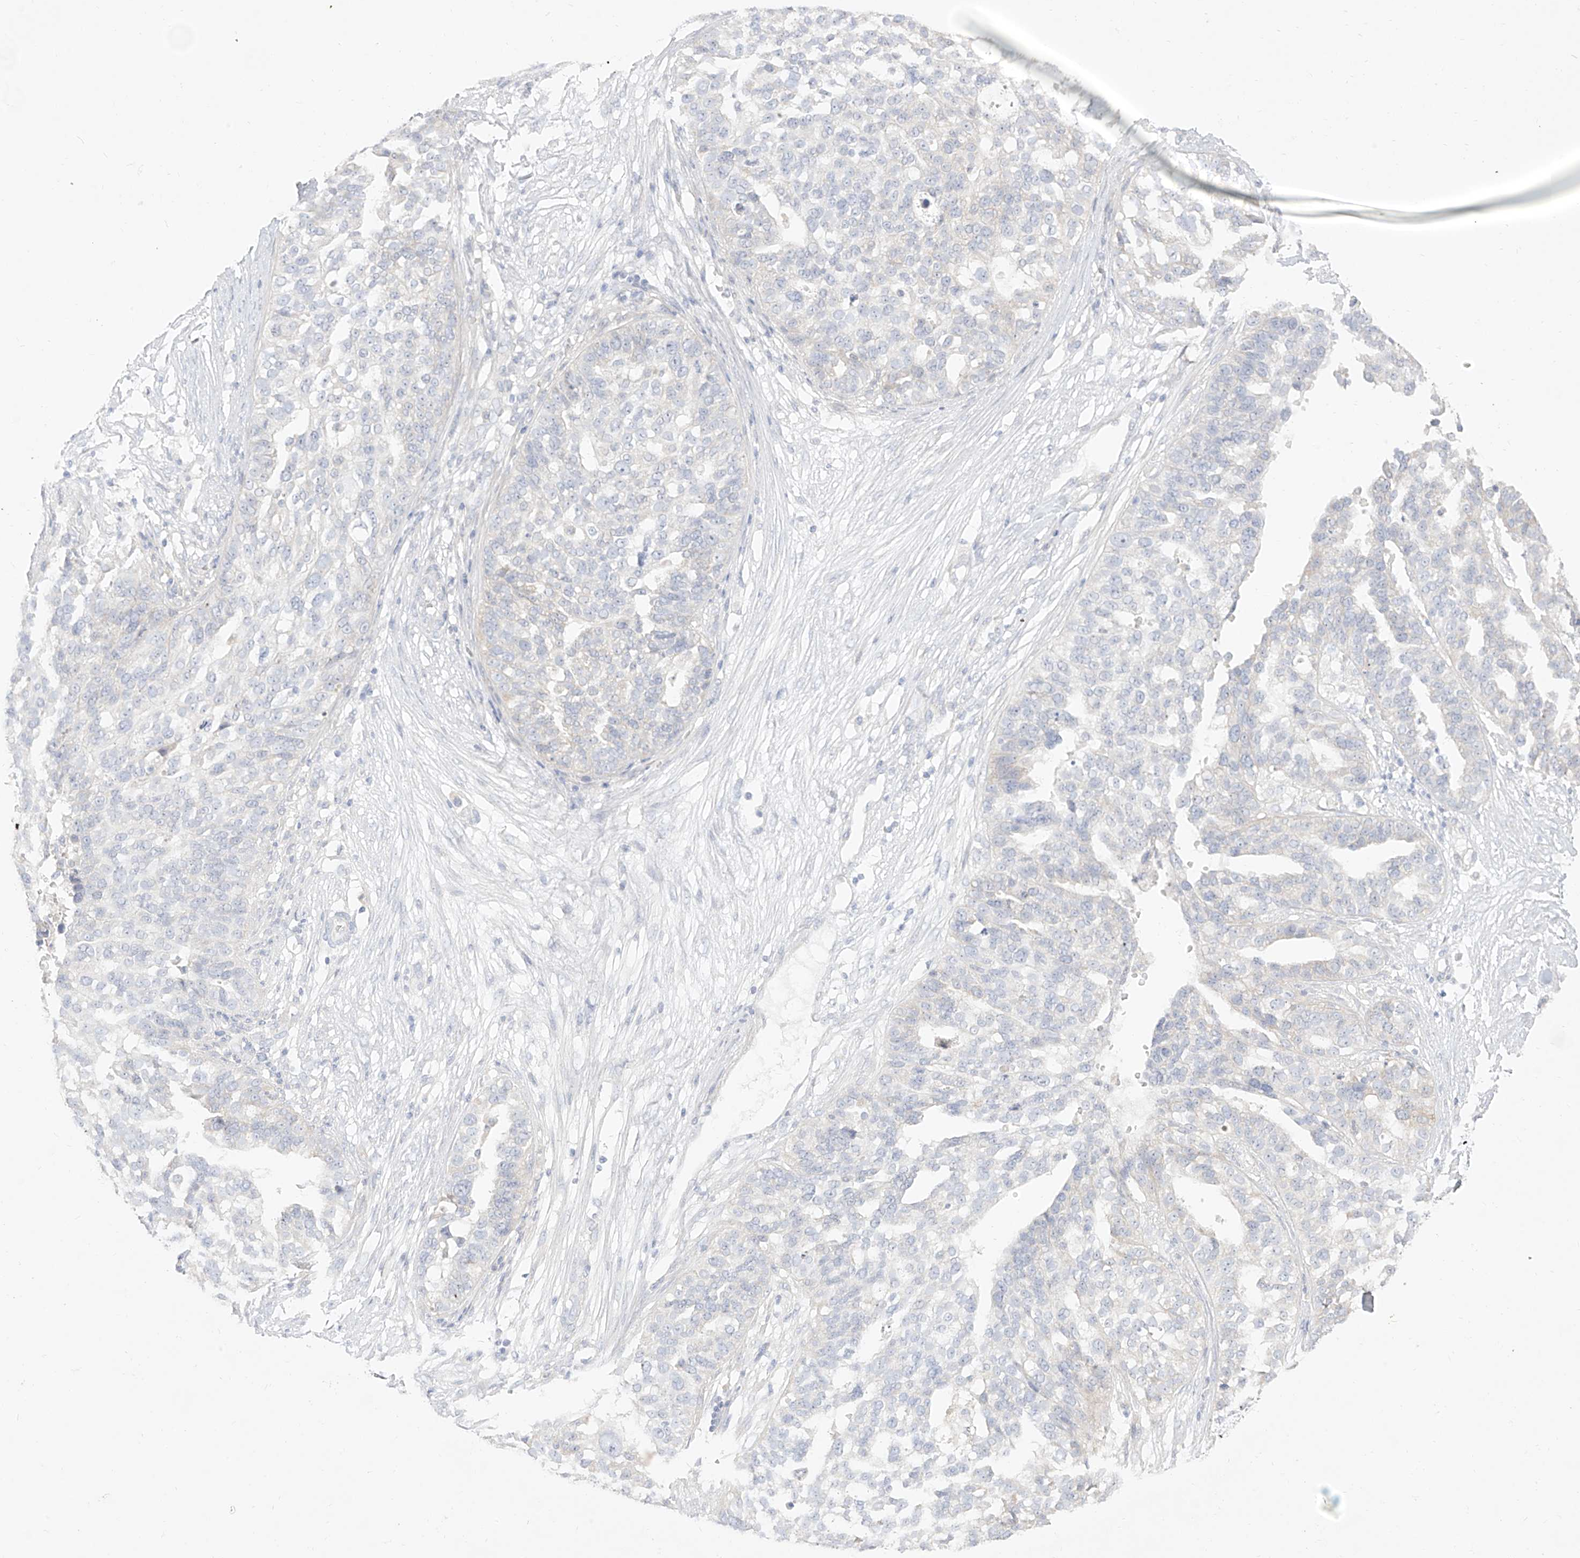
{"staining": {"intensity": "negative", "quantity": "none", "location": "none"}, "tissue": "ovarian cancer", "cell_type": "Tumor cells", "image_type": "cancer", "snomed": [{"axis": "morphology", "description": "Cystadenocarcinoma, serous, NOS"}, {"axis": "topography", "description": "Ovary"}], "caption": "The histopathology image reveals no staining of tumor cells in ovarian cancer.", "gene": "ARHGEF40", "patient": {"sex": "female", "age": 59}}